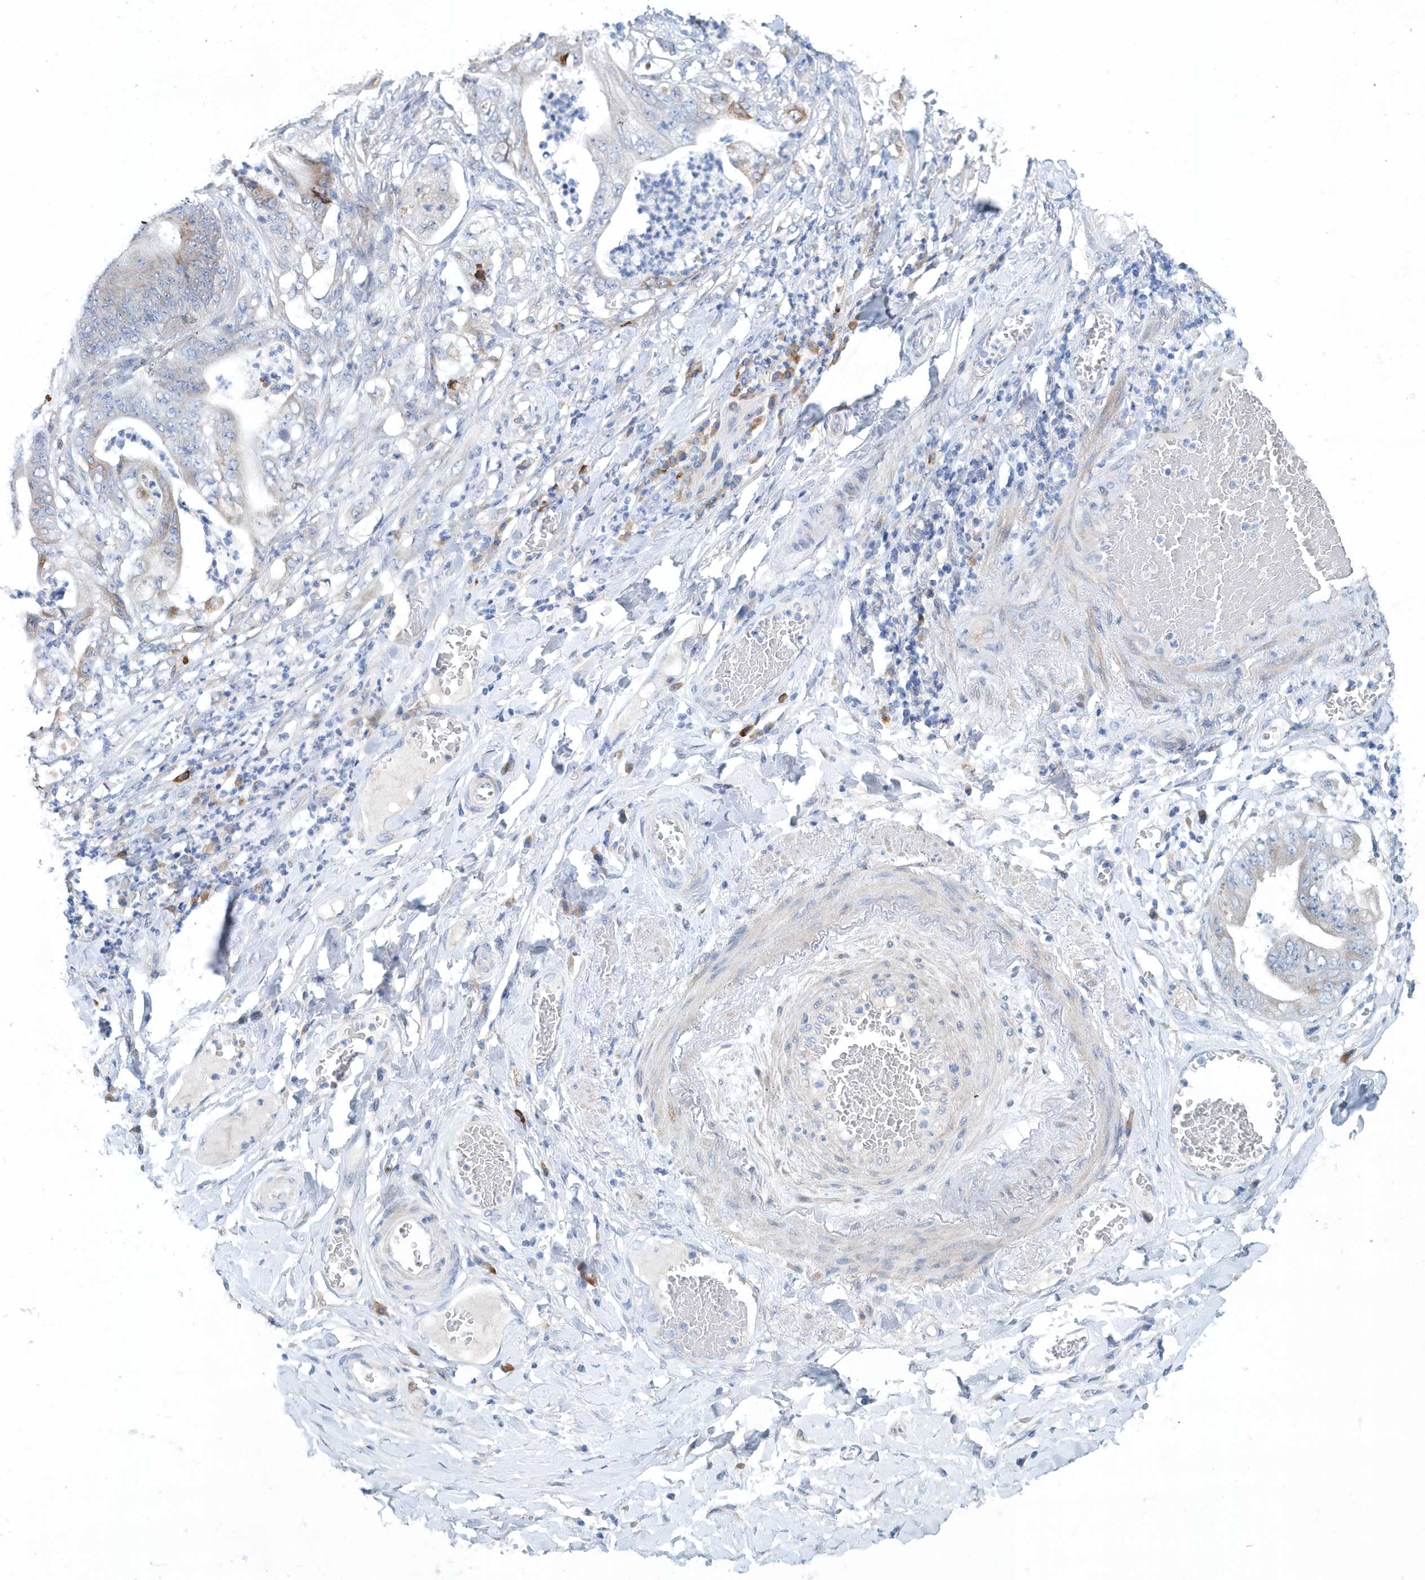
{"staining": {"intensity": "weak", "quantity": "<25%", "location": "cytoplasmic/membranous"}, "tissue": "stomach cancer", "cell_type": "Tumor cells", "image_type": "cancer", "snomed": [{"axis": "morphology", "description": "Adenocarcinoma, NOS"}, {"axis": "topography", "description": "Stomach"}], "caption": "Histopathology image shows no significant protein staining in tumor cells of stomach cancer. Nuclei are stained in blue.", "gene": "PFN2", "patient": {"sex": "female", "age": 73}}